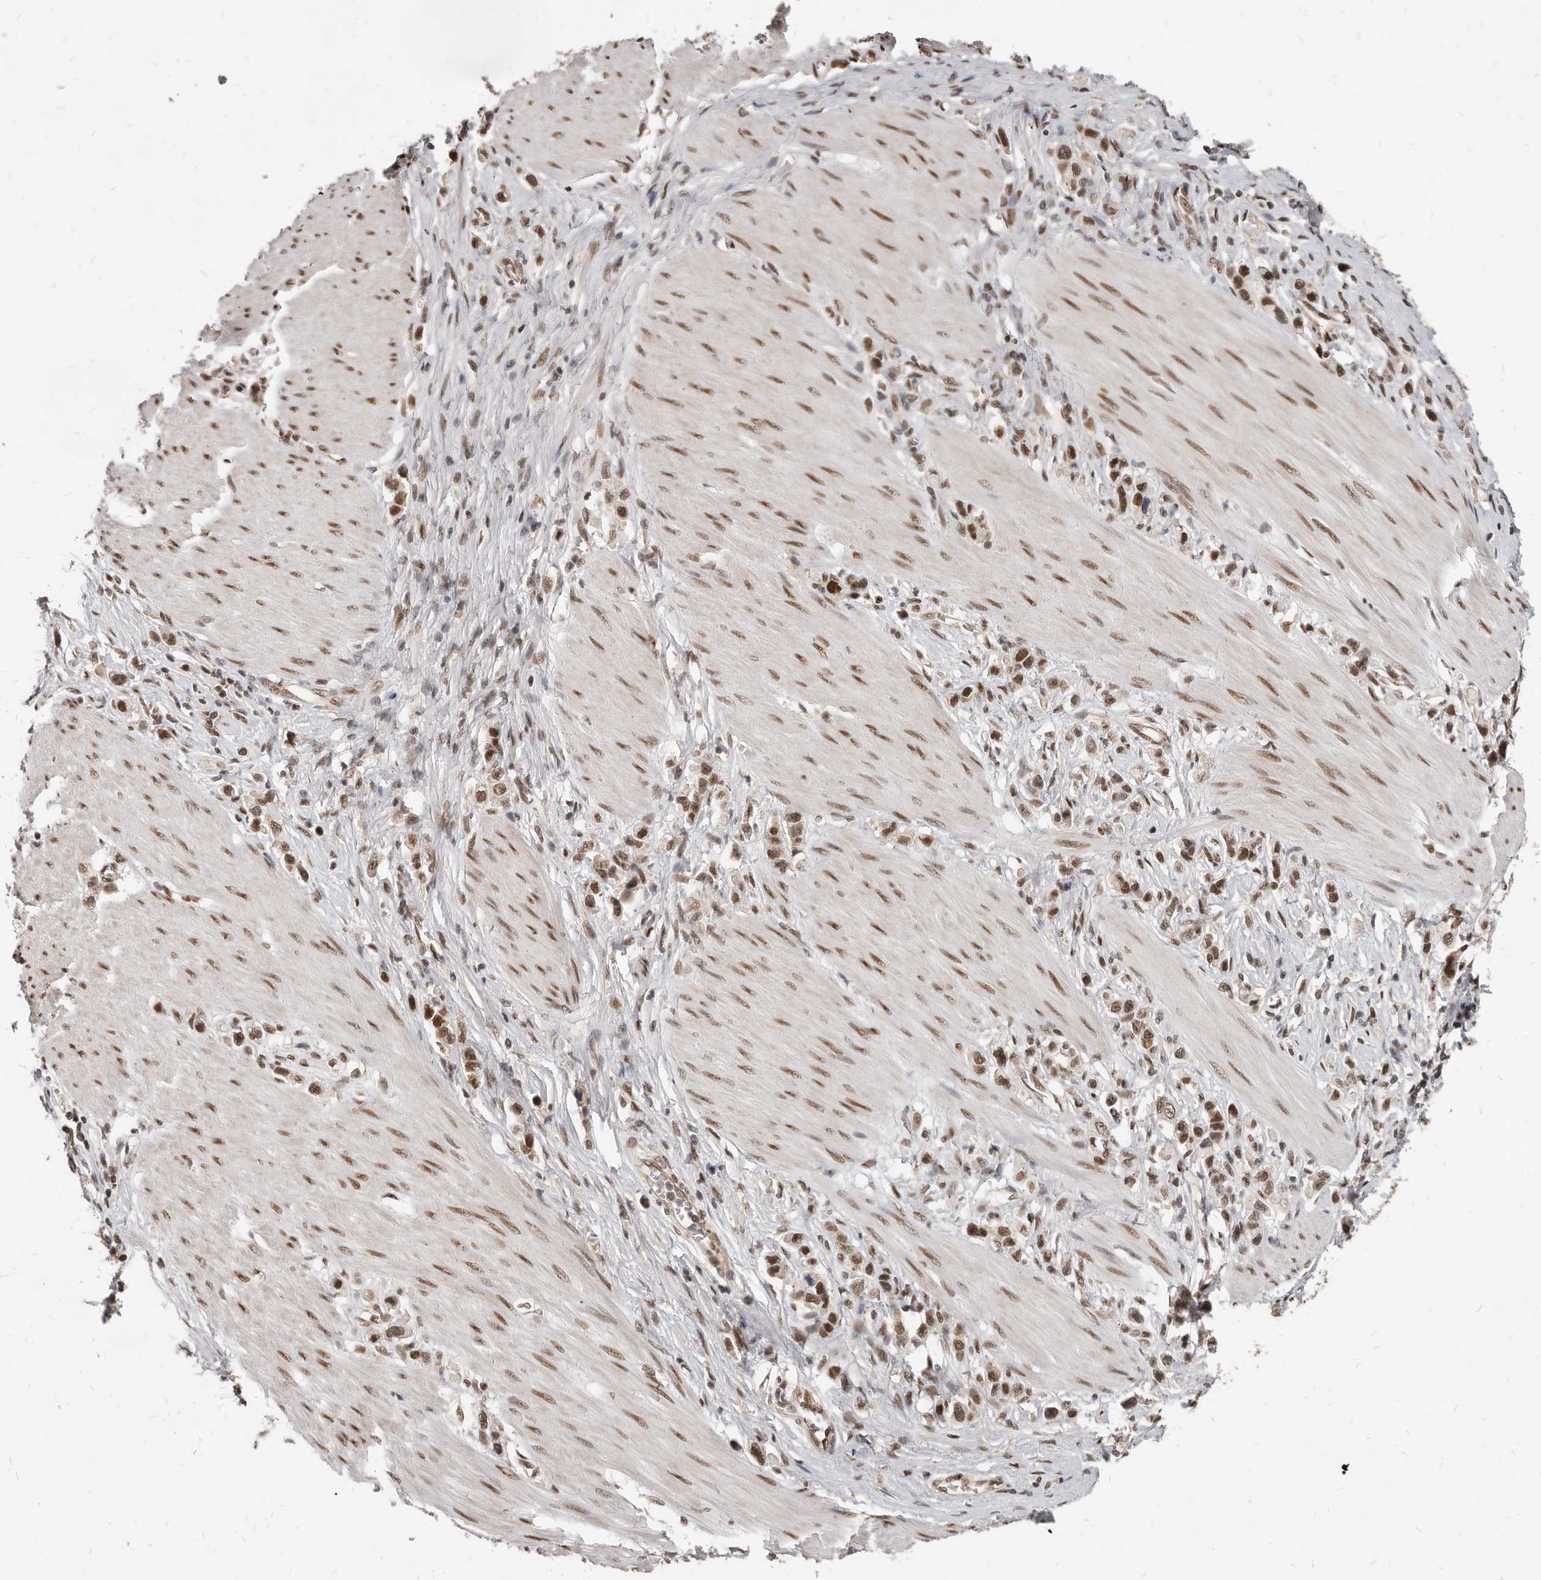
{"staining": {"intensity": "moderate", "quantity": ">75%", "location": "nuclear"}, "tissue": "stomach cancer", "cell_type": "Tumor cells", "image_type": "cancer", "snomed": [{"axis": "morphology", "description": "Adenocarcinoma, NOS"}, {"axis": "topography", "description": "Stomach"}], "caption": "This is an image of immunohistochemistry staining of adenocarcinoma (stomach), which shows moderate positivity in the nuclear of tumor cells.", "gene": "ATF5", "patient": {"sex": "female", "age": 65}}